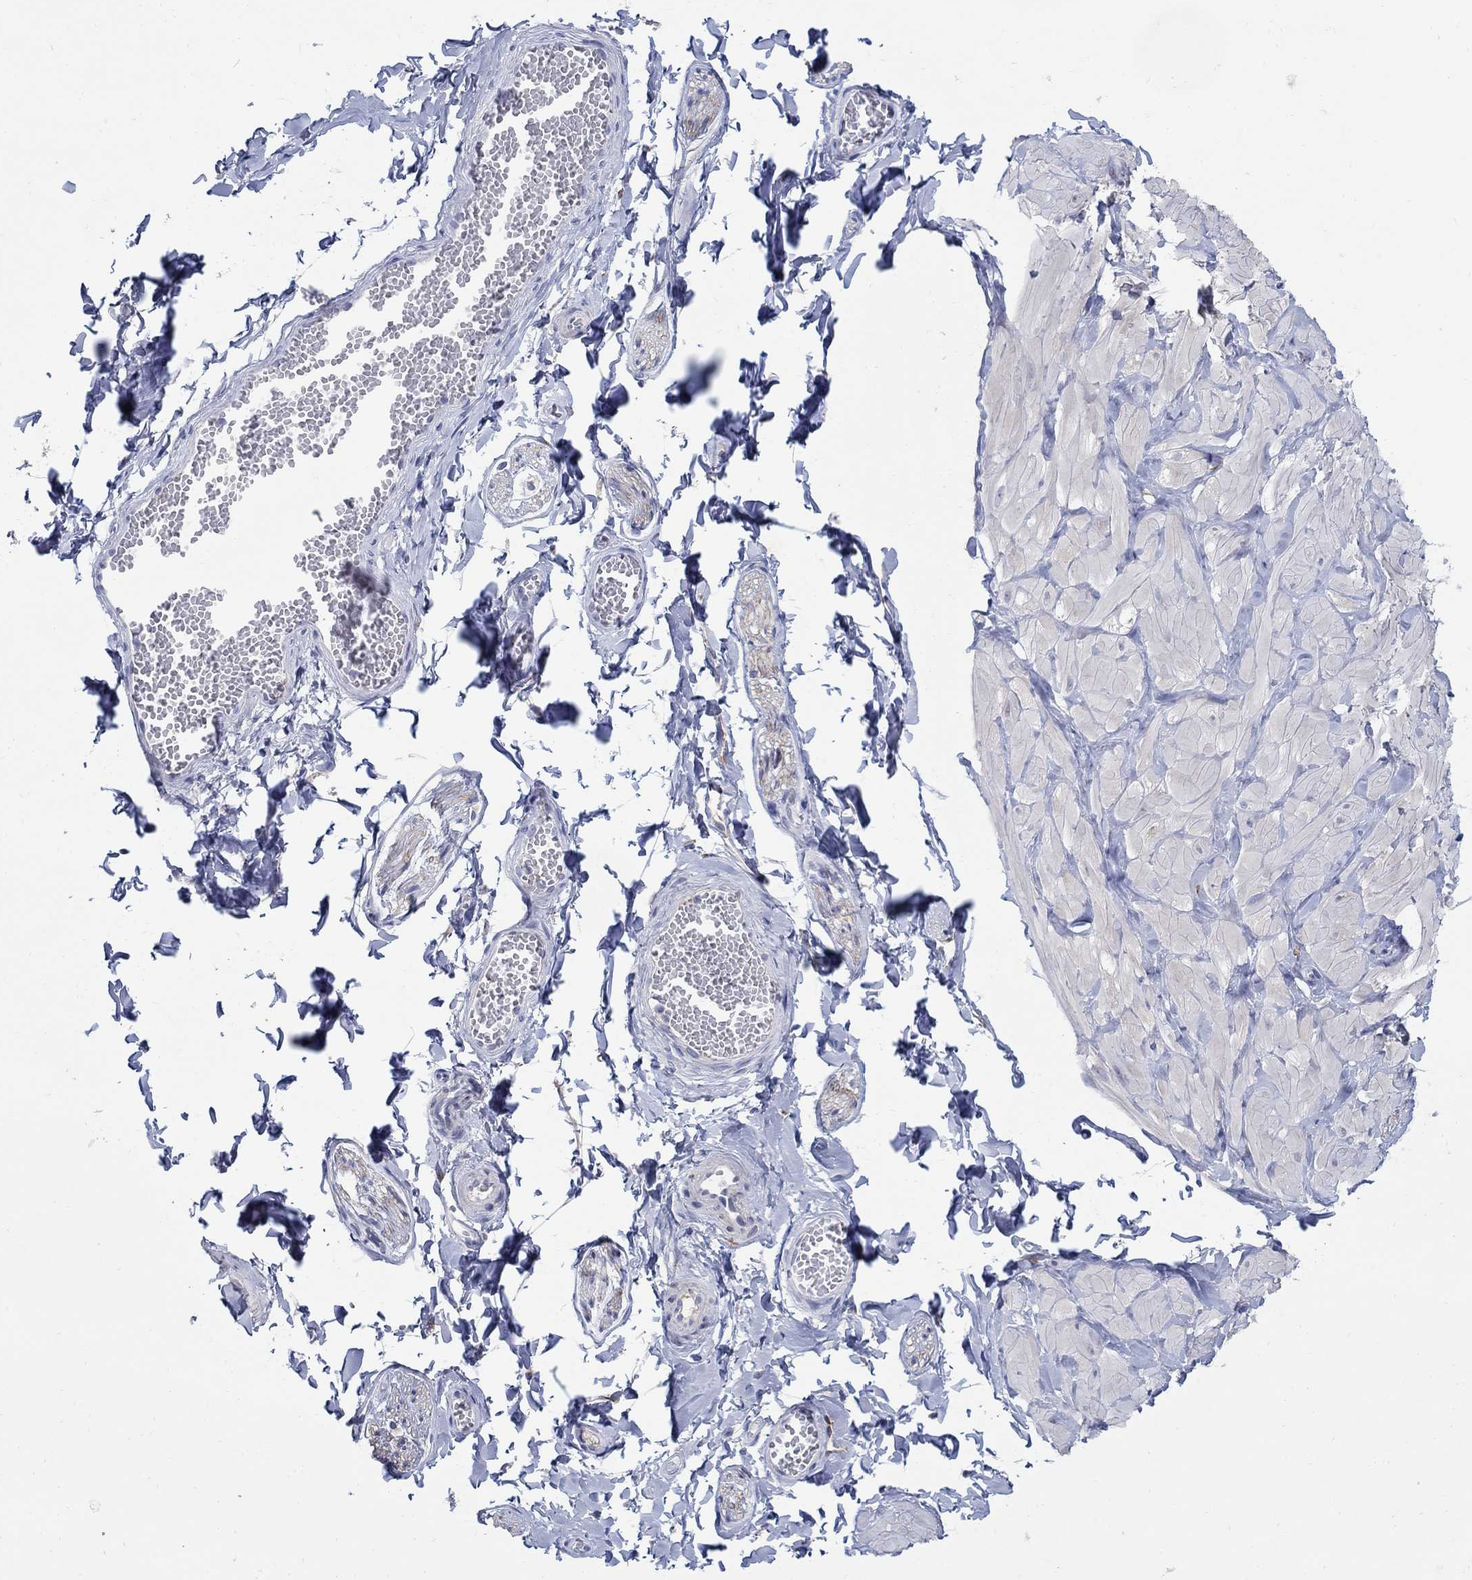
{"staining": {"intensity": "negative", "quantity": "none", "location": "none"}, "tissue": "adipose tissue", "cell_type": "Adipocytes", "image_type": "normal", "snomed": [{"axis": "morphology", "description": "Normal tissue, NOS"}, {"axis": "topography", "description": "Smooth muscle"}, {"axis": "topography", "description": "Peripheral nerve tissue"}], "caption": "DAB (3,3'-diaminobenzidine) immunohistochemical staining of normal human adipose tissue shows no significant staining in adipocytes. Nuclei are stained in blue.", "gene": "REEP2", "patient": {"sex": "male", "age": 22}}